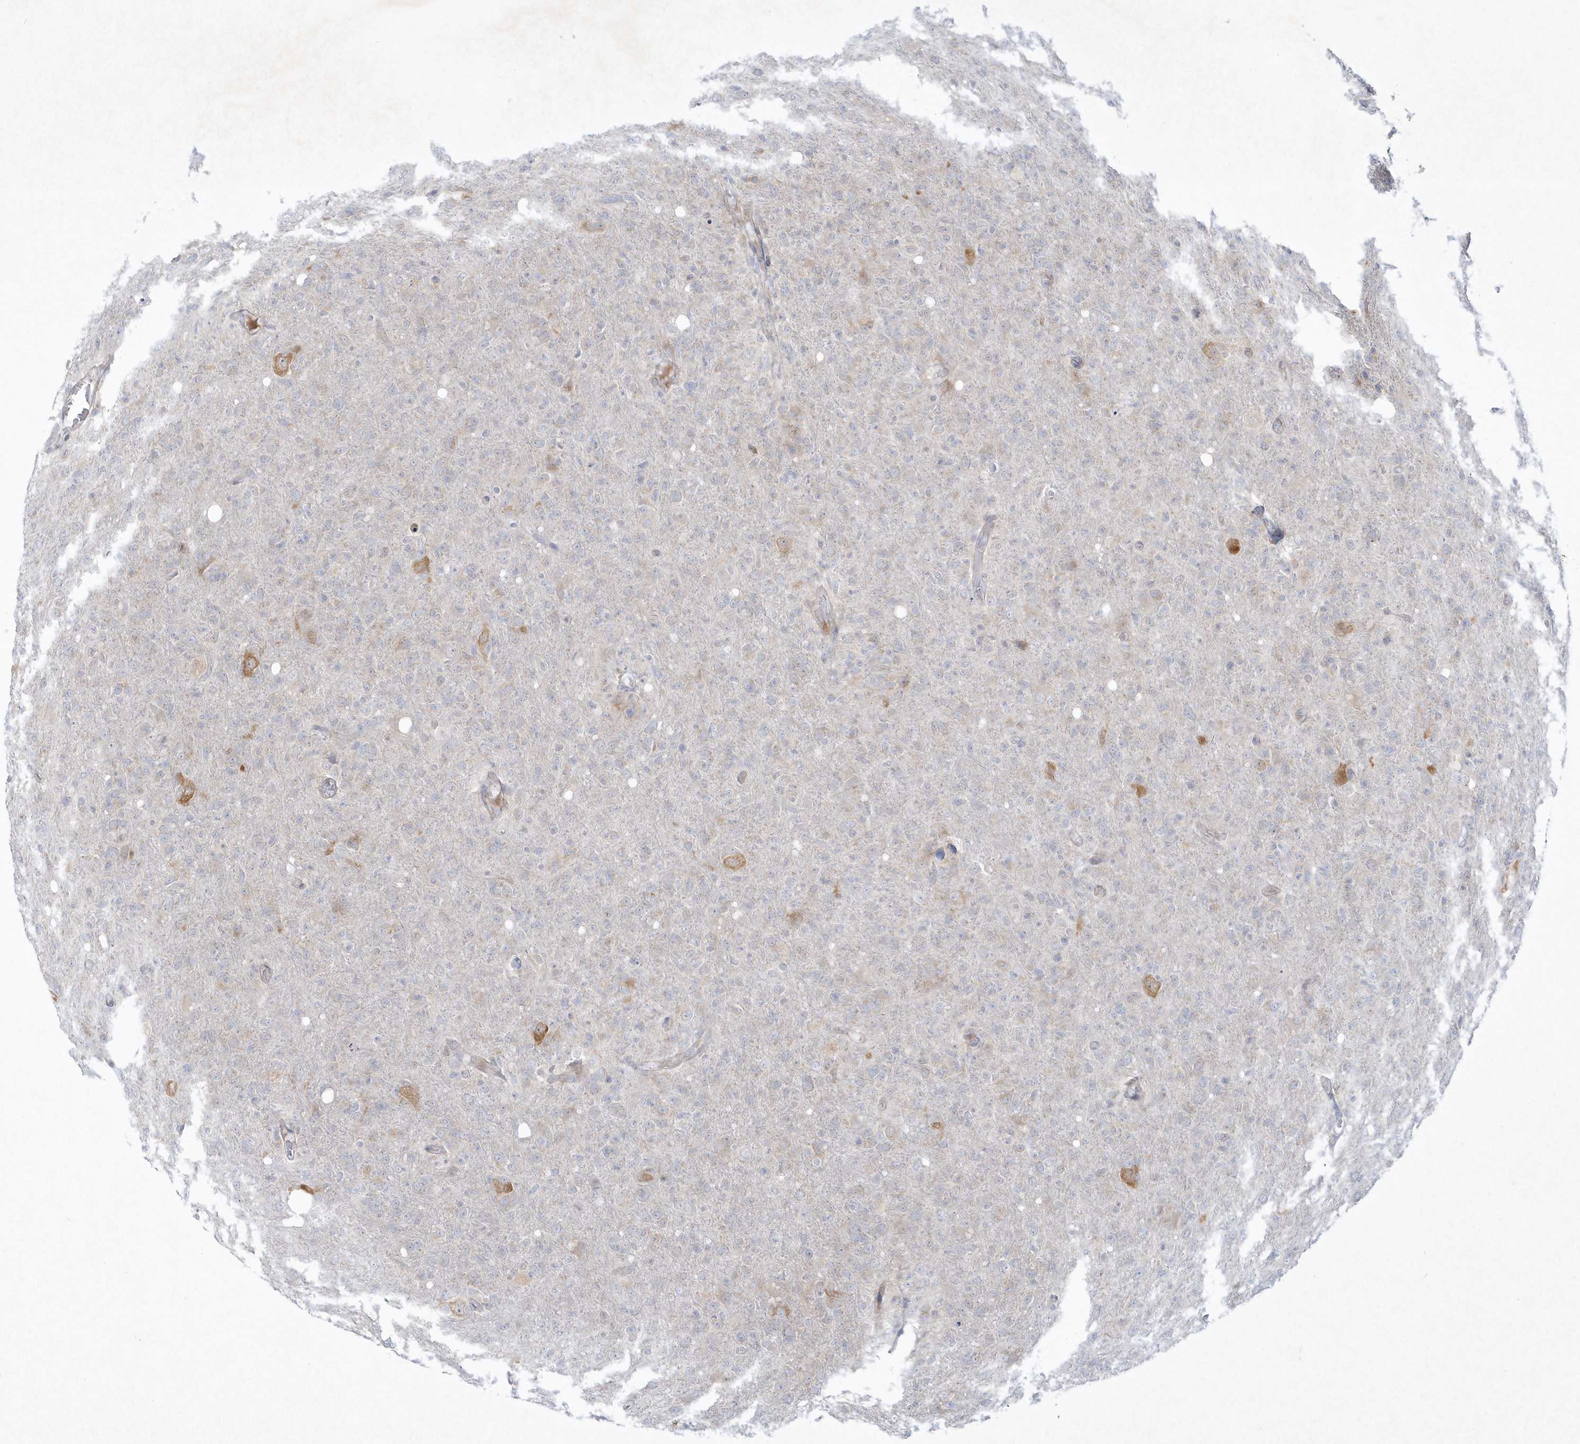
{"staining": {"intensity": "negative", "quantity": "none", "location": "none"}, "tissue": "glioma", "cell_type": "Tumor cells", "image_type": "cancer", "snomed": [{"axis": "morphology", "description": "Glioma, malignant, High grade"}, {"axis": "topography", "description": "Brain"}], "caption": "Immunohistochemistry (IHC) image of neoplastic tissue: glioma stained with DAB (3,3'-diaminobenzidine) shows no significant protein expression in tumor cells.", "gene": "LARS1", "patient": {"sex": "female", "age": 57}}